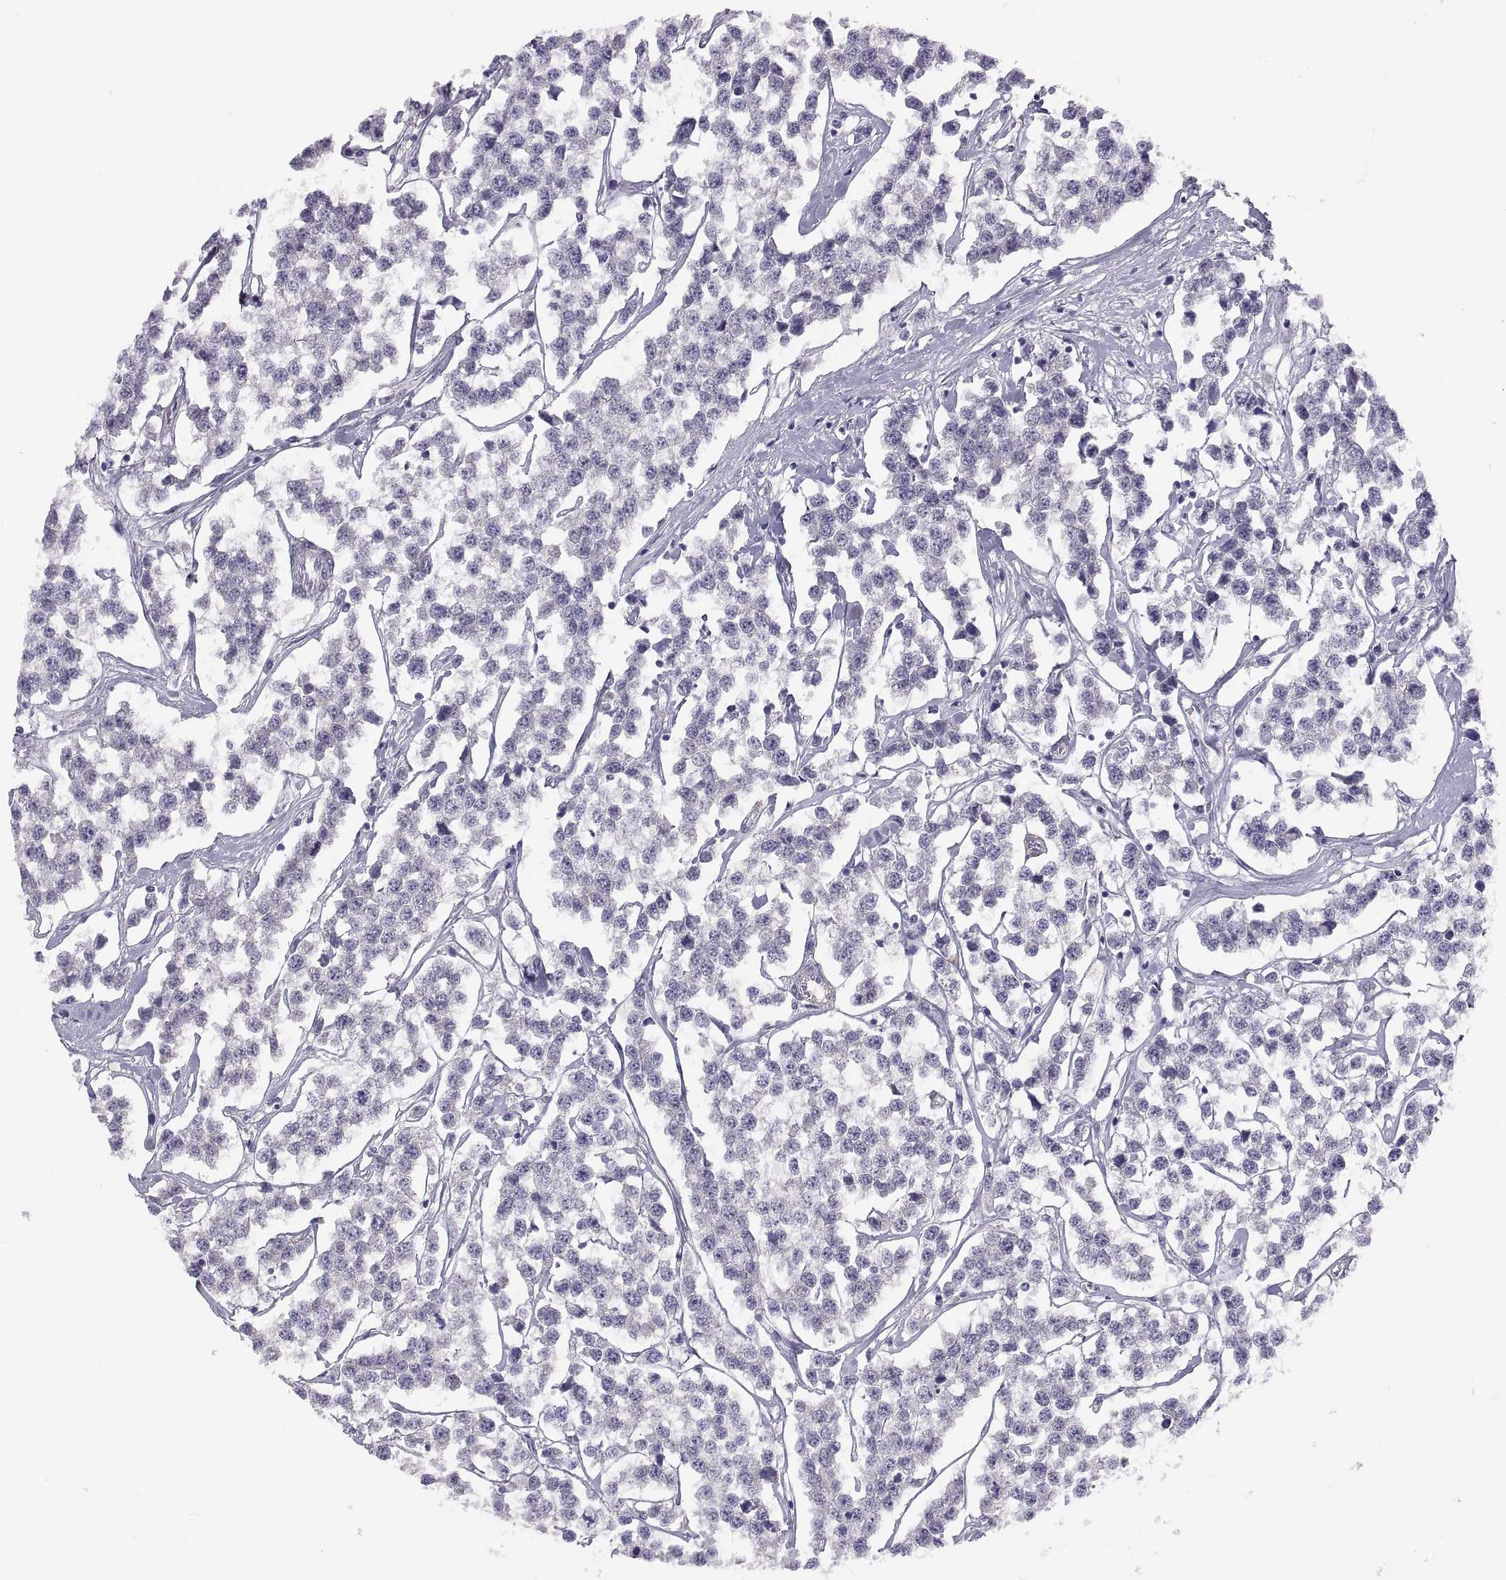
{"staining": {"intensity": "negative", "quantity": "none", "location": "none"}, "tissue": "testis cancer", "cell_type": "Tumor cells", "image_type": "cancer", "snomed": [{"axis": "morphology", "description": "Seminoma, NOS"}, {"axis": "topography", "description": "Testis"}], "caption": "DAB (3,3'-diaminobenzidine) immunohistochemical staining of seminoma (testis) shows no significant staining in tumor cells. The staining is performed using DAB brown chromogen with nuclei counter-stained in using hematoxylin.", "gene": "STRC", "patient": {"sex": "male", "age": 59}}